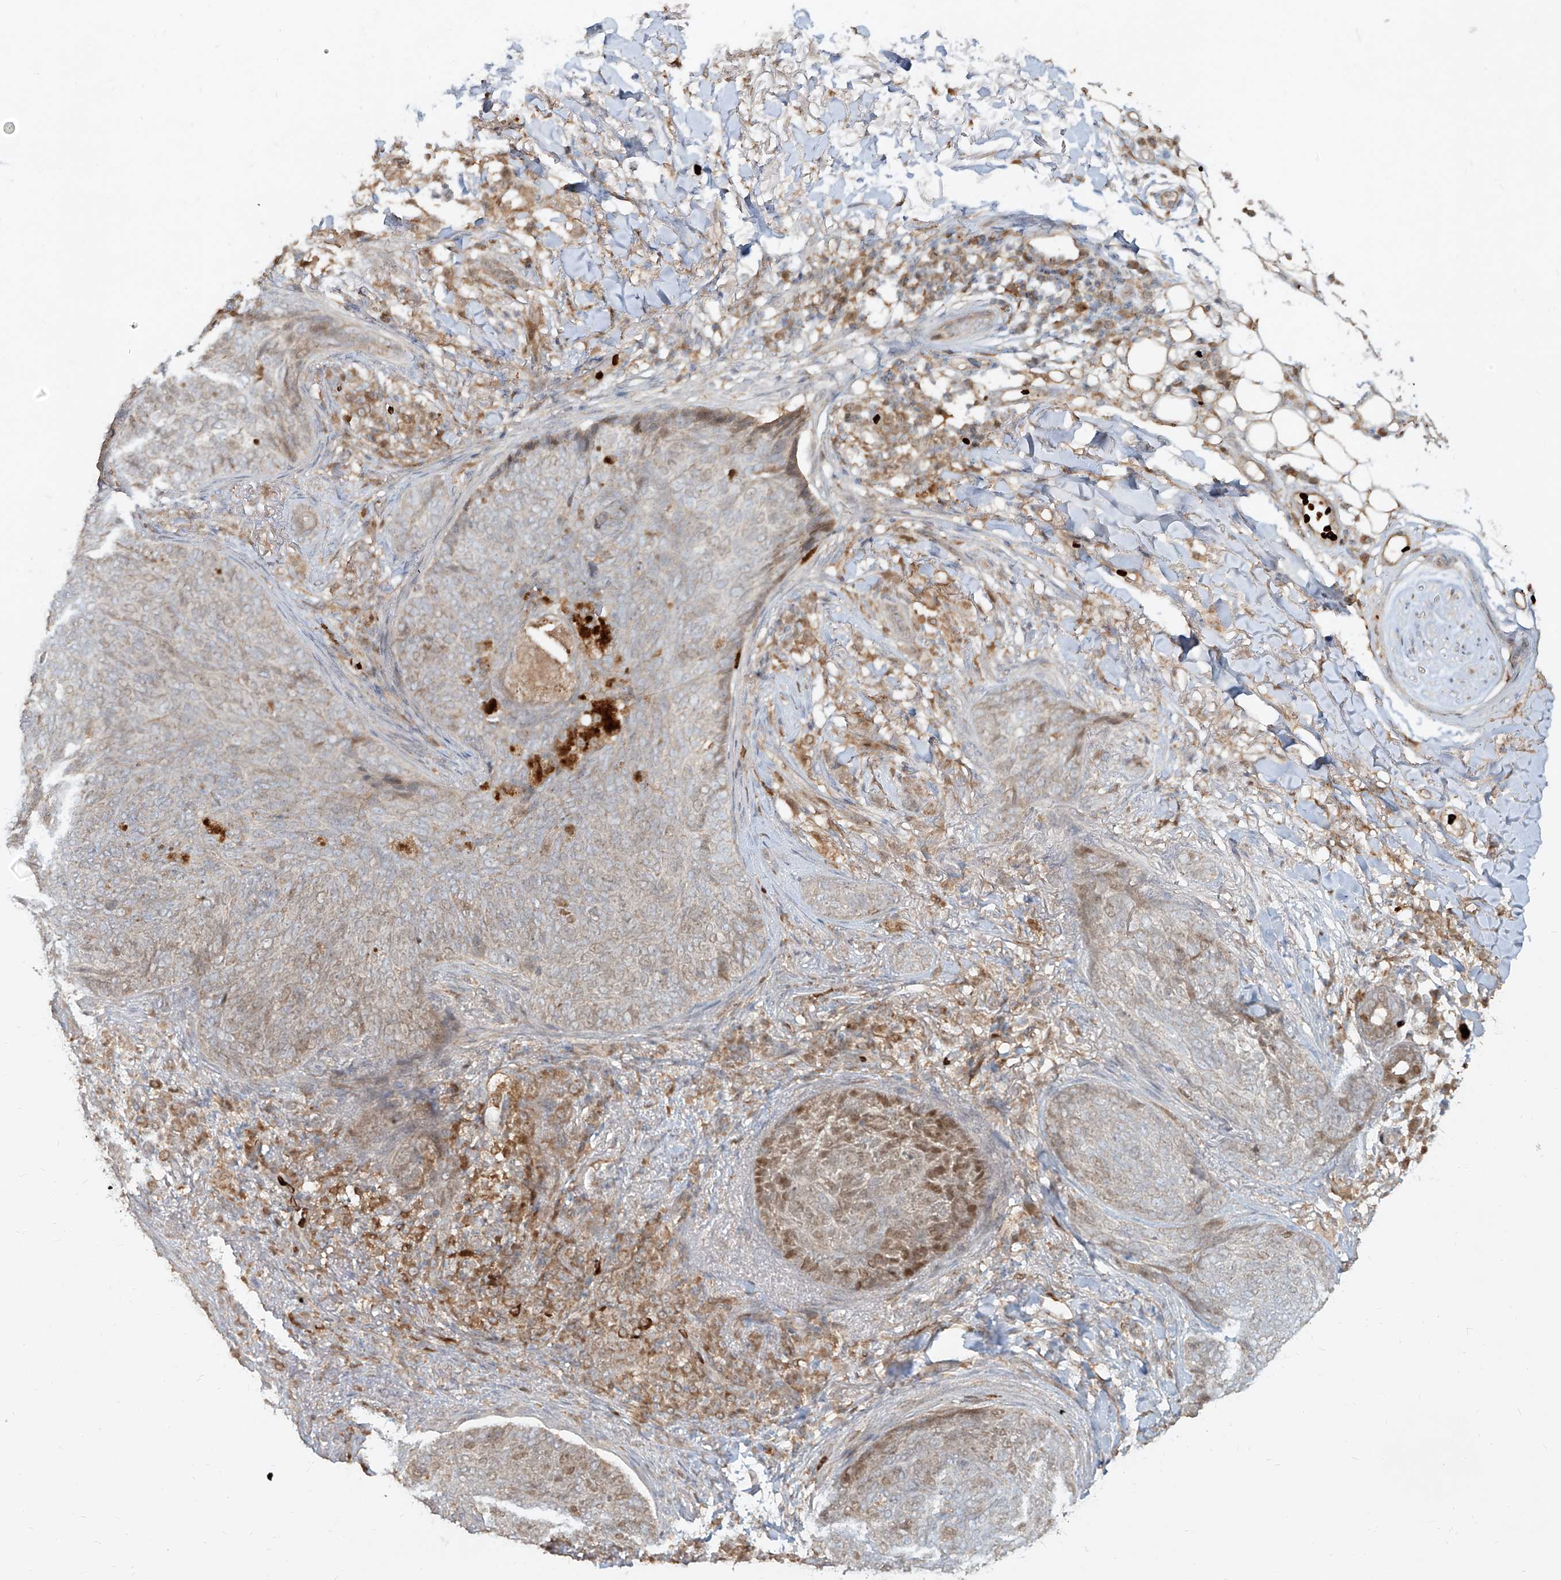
{"staining": {"intensity": "moderate", "quantity": "25%-75%", "location": "nuclear"}, "tissue": "skin cancer", "cell_type": "Tumor cells", "image_type": "cancer", "snomed": [{"axis": "morphology", "description": "Basal cell carcinoma"}, {"axis": "topography", "description": "Skin"}], "caption": "A high-resolution micrograph shows immunohistochemistry staining of skin cancer (basal cell carcinoma), which displays moderate nuclear positivity in about 25%-75% of tumor cells.", "gene": "FGD2", "patient": {"sex": "male", "age": 85}}